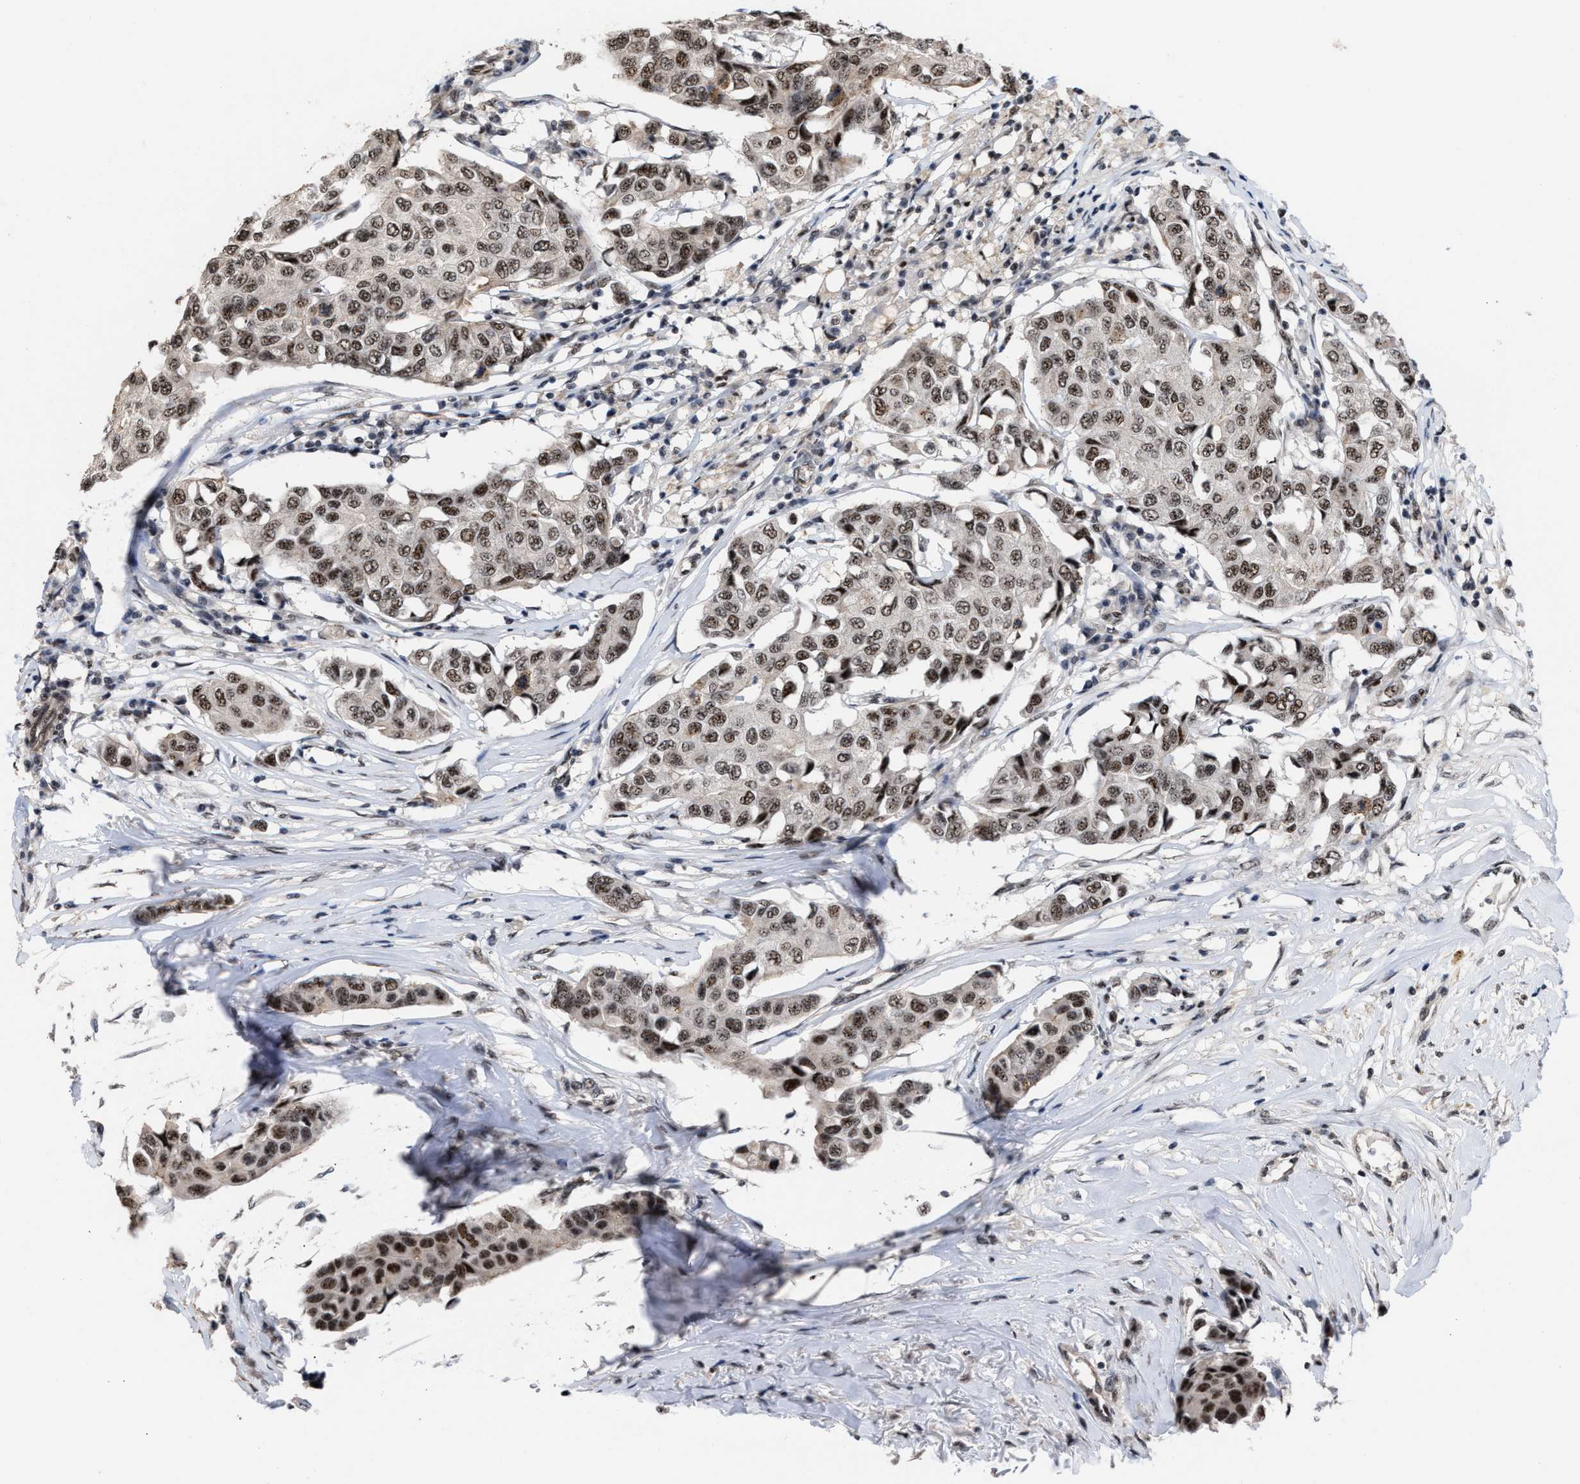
{"staining": {"intensity": "strong", "quantity": ">75%", "location": "nuclear"}, "tissue": "breast cancer", "cell_type": "Tumor cells", "image_type": "cancer", "snomed": [{"axis": "morphology", "description": "Duct carcinoma"}, {"axis": "topography", "description": "Breast"}], "caption": "Protein analysis of invasive ductal carcinoma (breast) tissue shows strong nuclear positivity in approximately >75% of tumor cells.", "gene": "EIF4A3", "patient": {"sex": "female", "age": 80}}